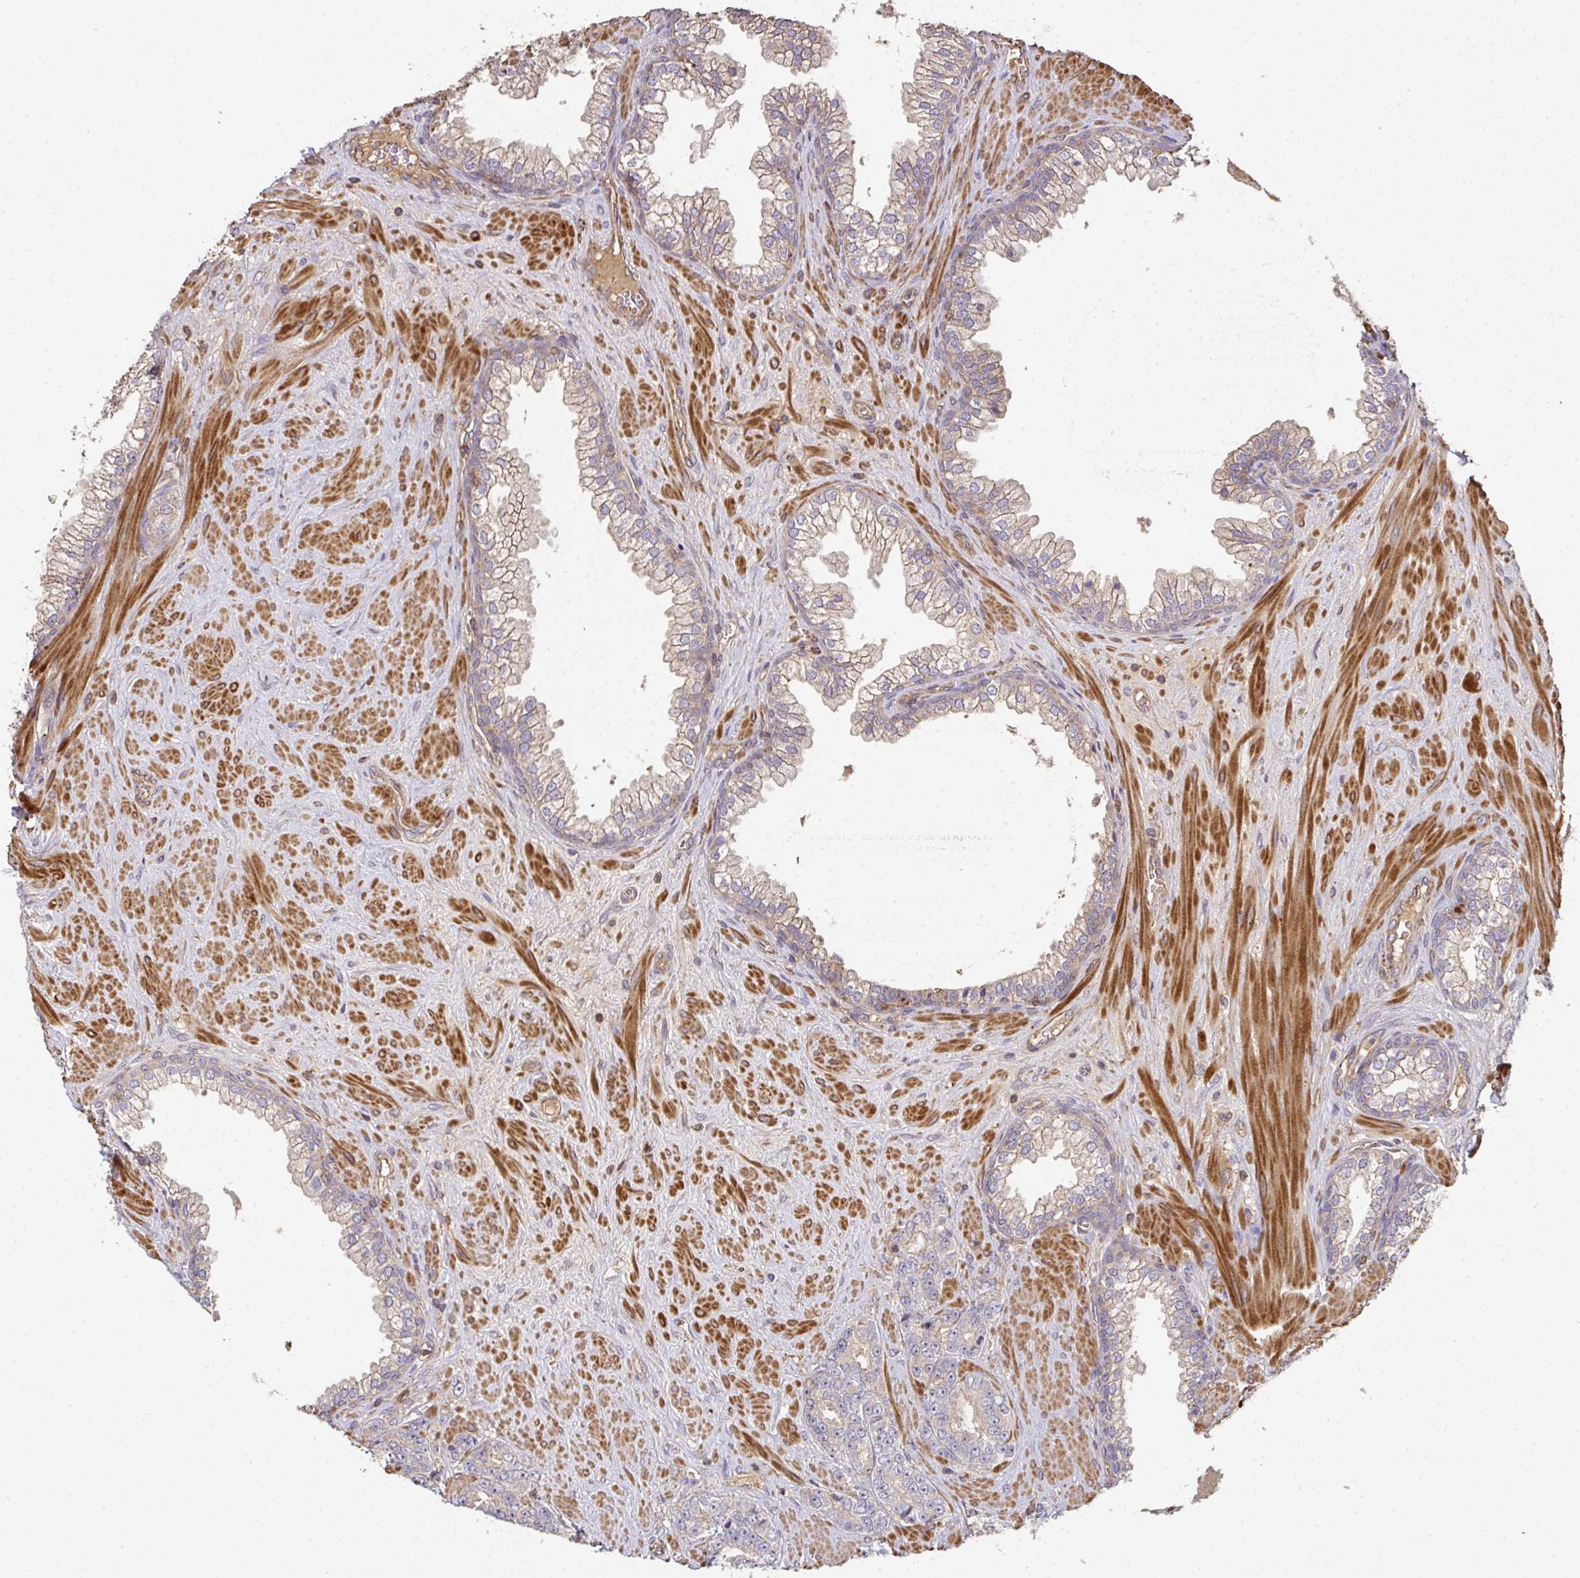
{"staining": {"intensity": "weak", "quantity": ">75%", "location": "cytoplasmic/membranous"}, "tissue": "prostate cancer", "cell_type": "Tumor cells", "image_type": "cancer", "snomed": [{"axis": "morphology", "description": "Adenocarcinoma, High grade"}, {"axis": "topography", "description": "Prostate"}], "caption": "A high-resolution micrograph shows immunohistochemistry (IHC) staining of prostate cancer, which displays weak cytoplasmic/membranous expression in approximately >75% of tumor cells. (Brightfield microscopy of DAB IHC at high magnification).", "gene": "TNMD", "patient": {"sex": "male", "age": 62}}